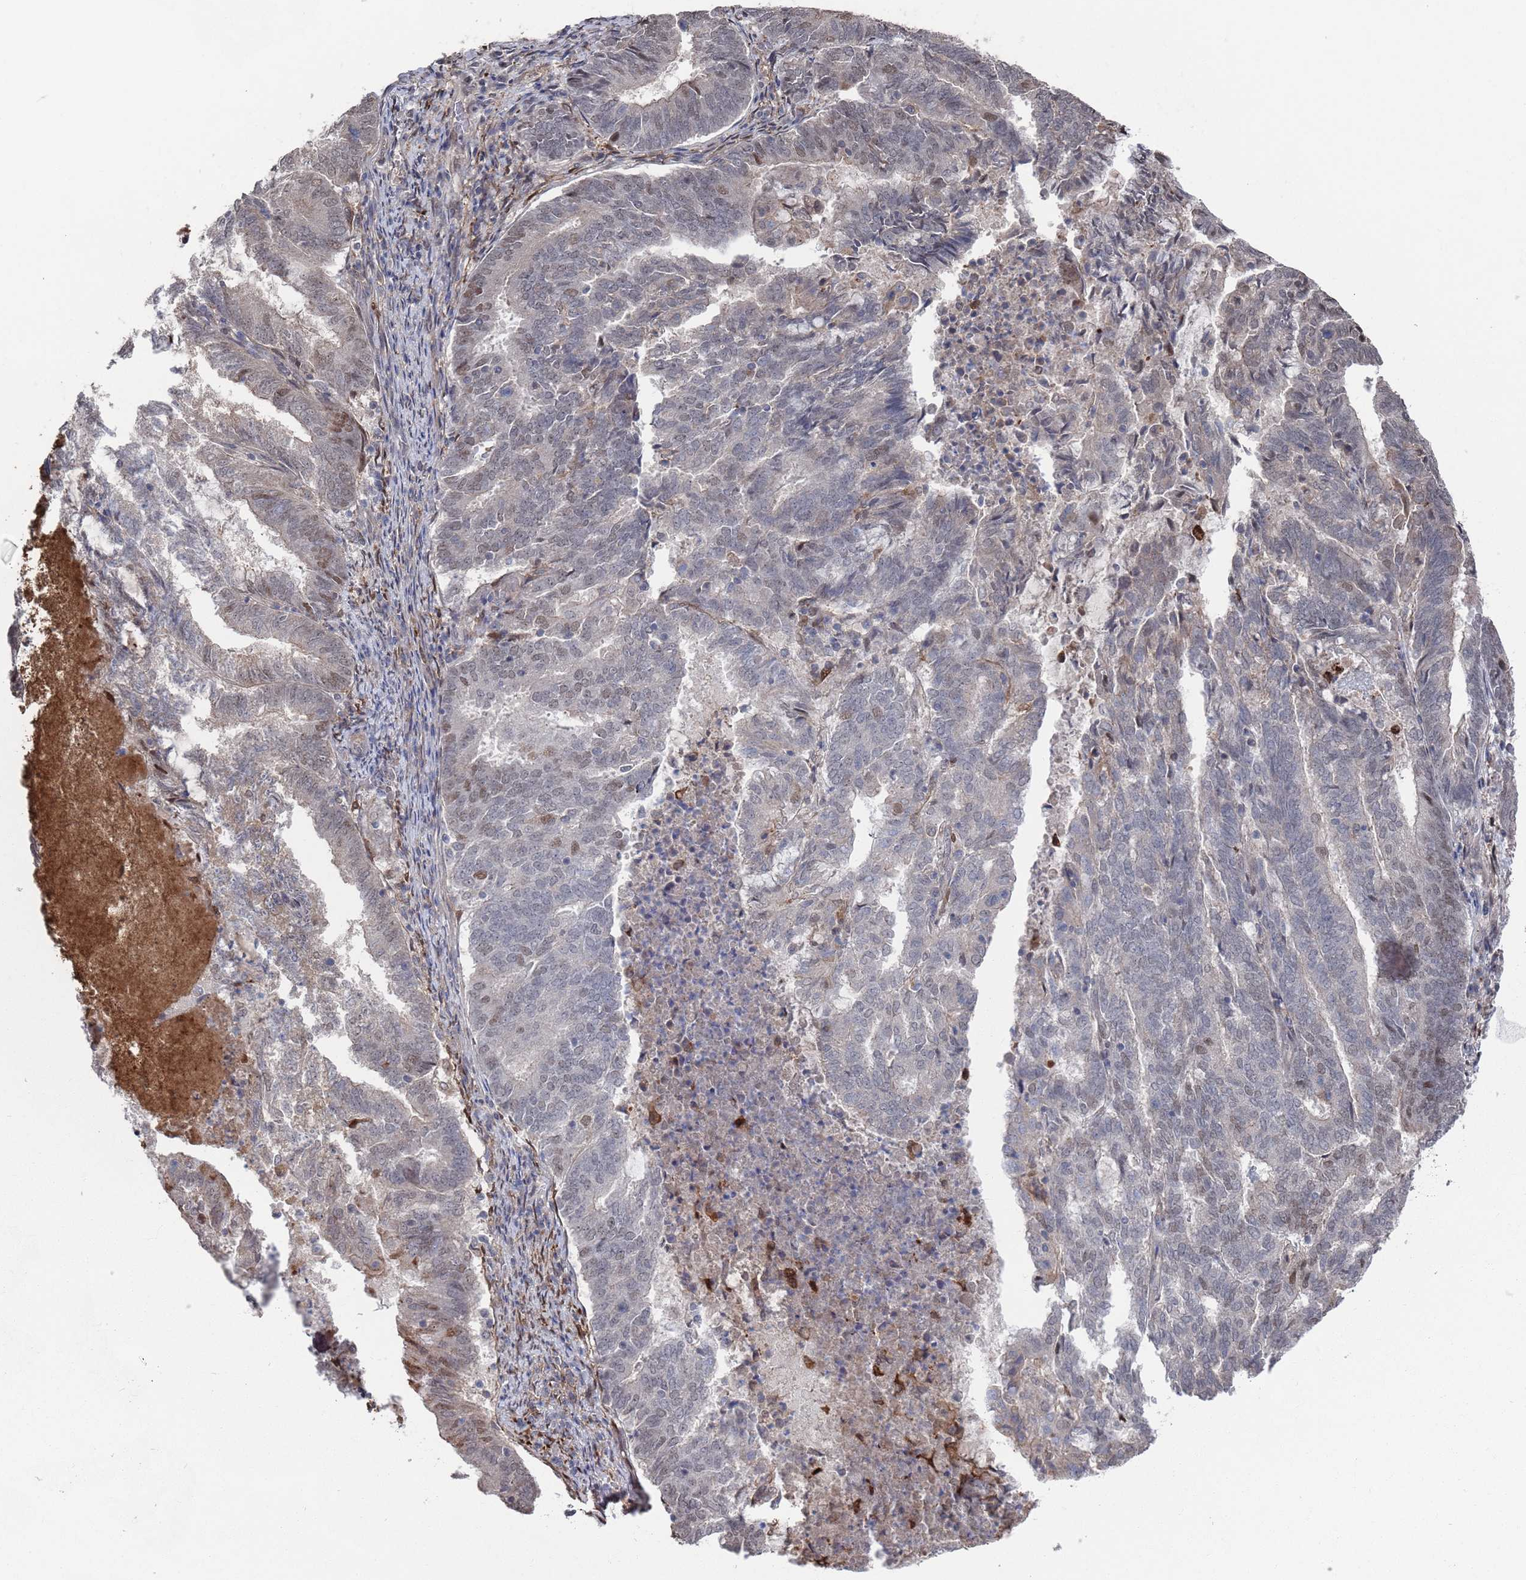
{"staining": {"intensity": "moderate", "quantity": "<25%", "location": "cytoplasmic/membranous,nuclear"}, "tissue": "endometrial cancer", "cell_type": "Tumor cells", "image_type": "cancer", "snomed": [{"axis": "morphology", "description": "Adenocarcinoma, NOS"}, {"axis": "topography", "description": "Endometrium"}], "caption": "Protein expression analysis of endometrial cancer (adenocarcinoma) reveals moderate cytoplasmic/membranous and nuclear staining in approximately <25% of tumor cells.", "gene": "DGKD", "patient": {"sex": "female", "age": 80}}